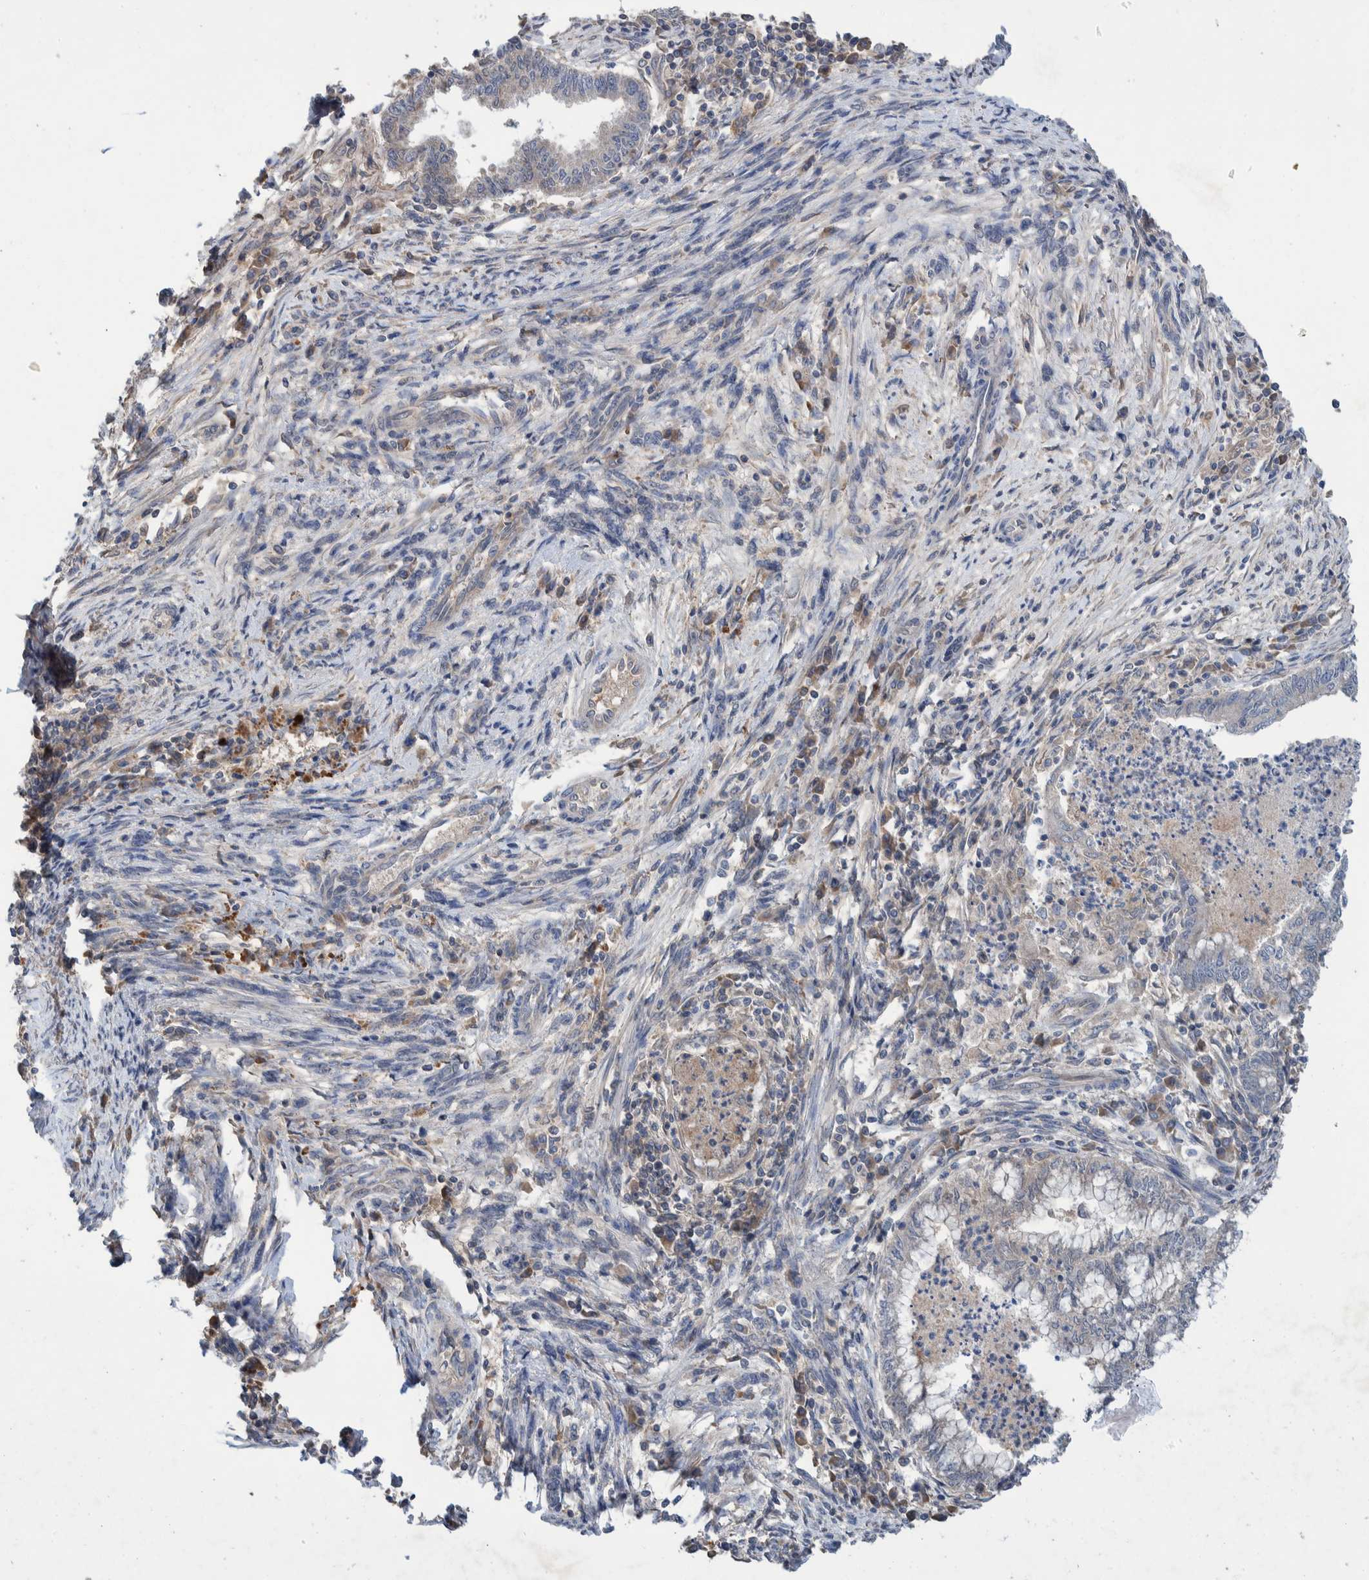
{"staining": {"intensity": "negative", "quantity": "none", "location": "none"}, "tissue": "endometrial cancer", "cell_type": "Tumor cells", "image_type": "cancer", "snomed": [{"axis": "morphology", "description": "Polyp, NOS"}, {"axis": "morphology", "description": "Adenocarcinoma, NOS"}, {"axis": "morphology", "description": "Adenoma, NOS"}, {"axis": "topography", "description": "Endometrium"}], "caption": "Human endometrial cancer stained for a protein using immunohistochemistry (IHC) reveals no staining in tumor cells.", "gene": "PLPBP", "patient": {"sex": "female", "age": 79}}